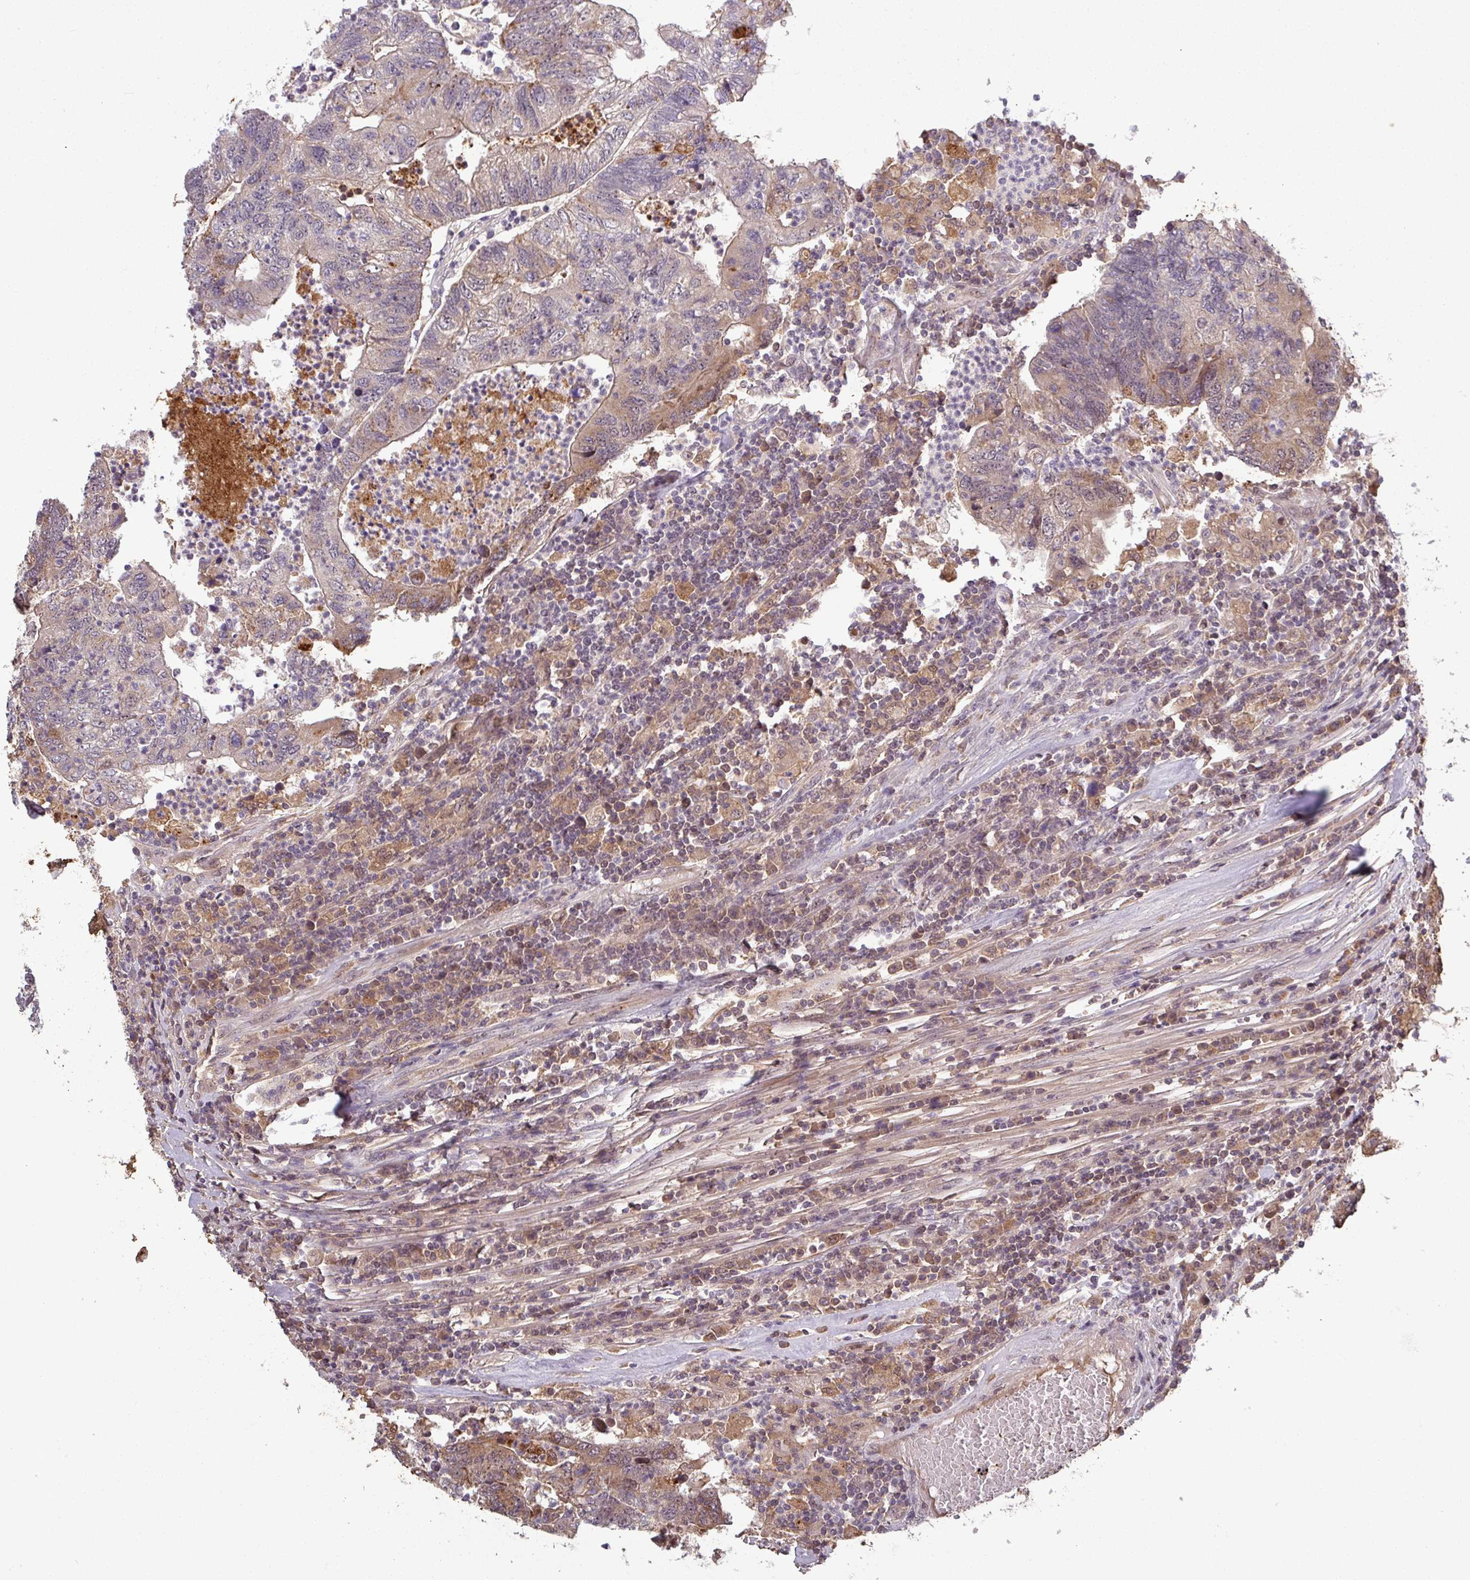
{"staining": {"intensity": "moderate", "quantity": "25%-75%", "location": "cytoplasmic/membranous"}, "tissue": "colorectal cancer", "cell_type": "Tumor cells", "image_type": "cancer", "snomed": [{"axis": "morphology", "description": "Adenocarcinoma, NOS"}, {"axis": "topography", "description": "Colon"}], "caption": "Immunohistochemistry photomicrograph of neoplastic tissue: human colorectal cancer stained using immunohistochemistry shows medium levels of moderate protein expression localized specifically in the cytoplasmic/membranous of tumor cells, appearing as a cytoplasmic/membranous brown color.", "gene": "PUS1", "patient": {"sex": "female", "age": 48}}